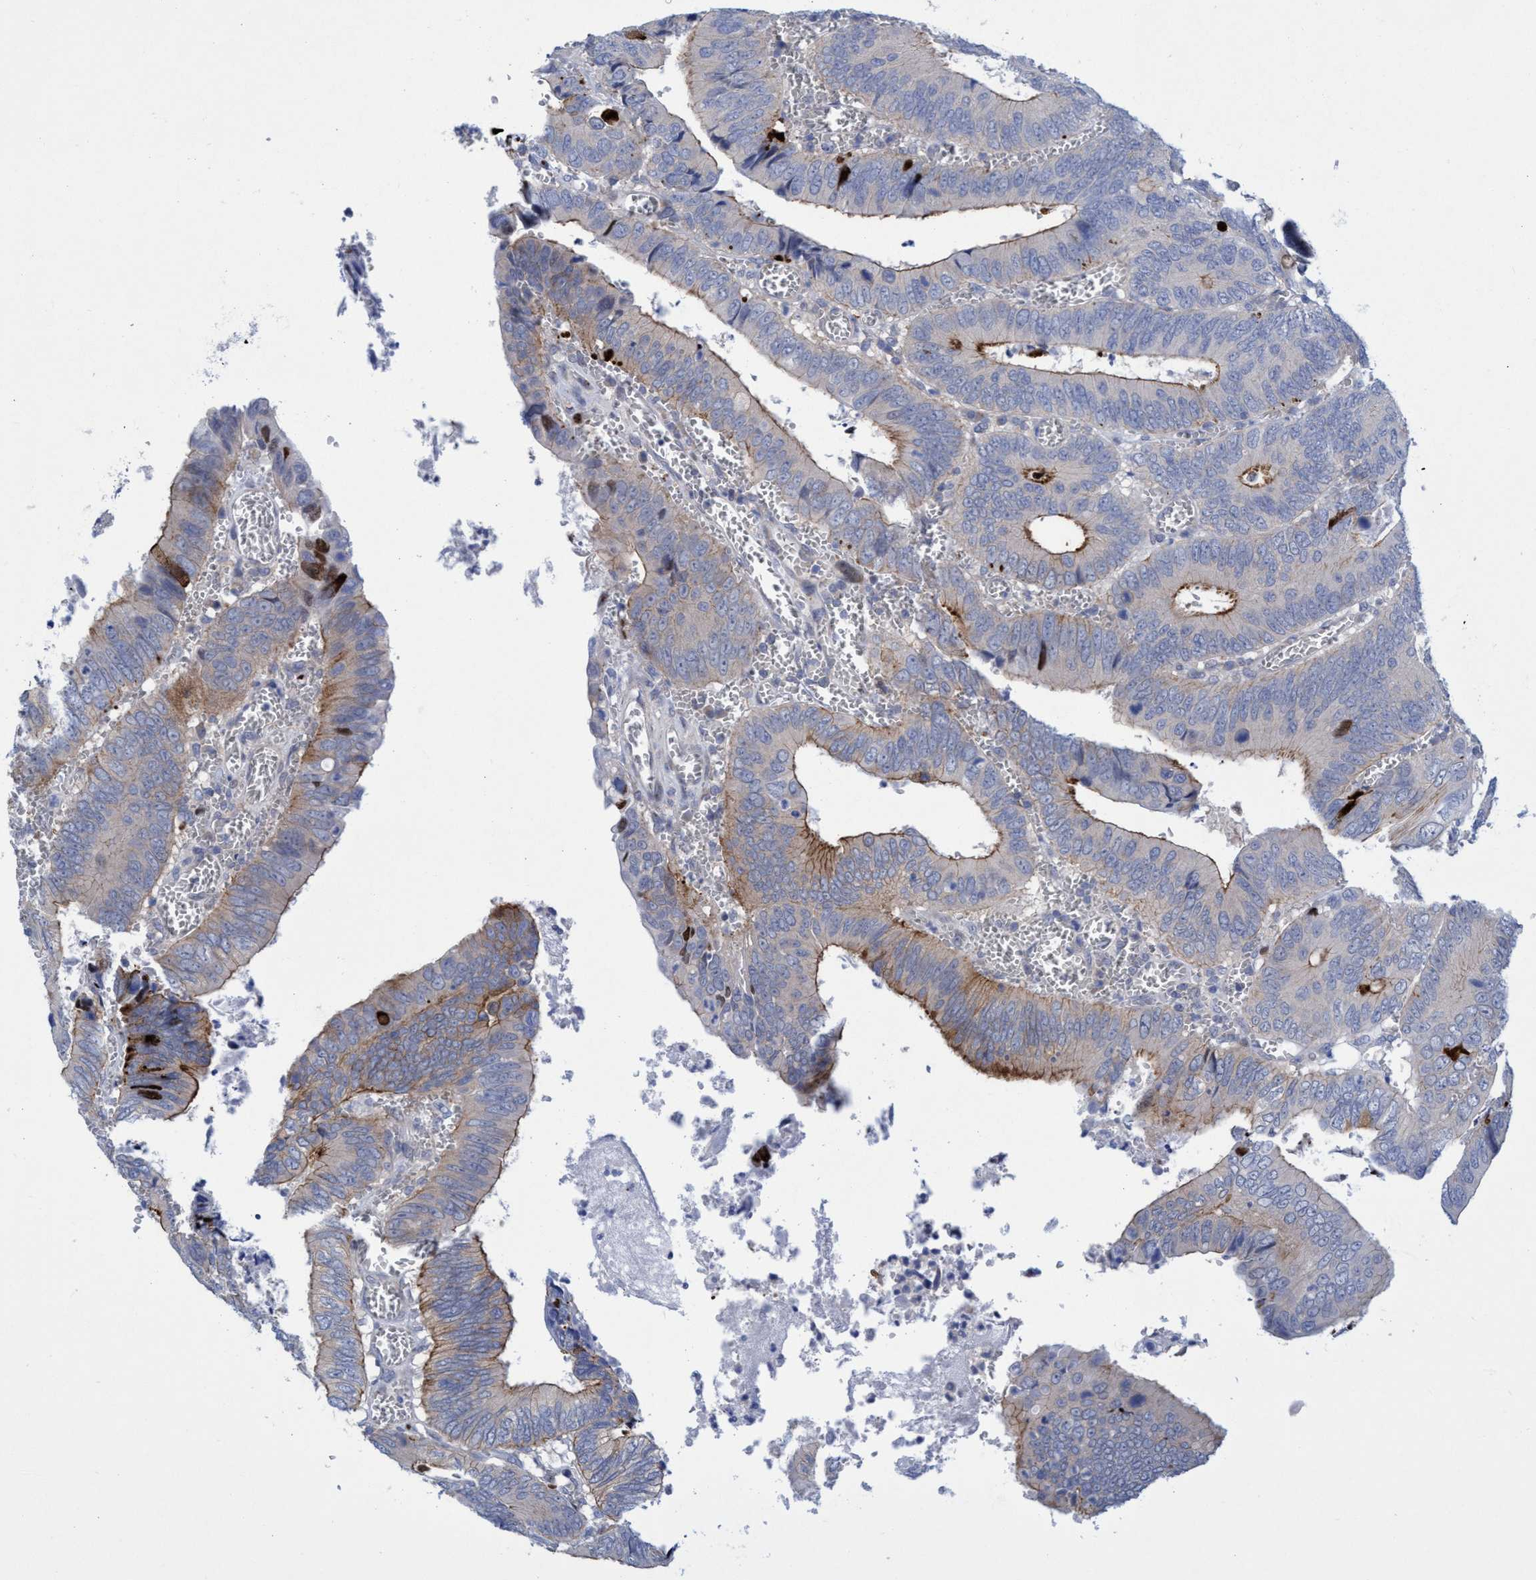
{"staining": {"intensity": "moderate", "quantity": "25%-75%", "location": "cytoplasmic/membranous"}, "tissue": "colorectal cancer", "cell_type": "Tumor cells", "image_type": "cancer", "snomed": [{"axis": "morphology", "description": "Inflammation, NOS"}, {"axis": "morphology", "description": "Adenocarcinoma, NOS"}, {"axis": "topography", "description": "Colon"}], "caption": "A medium amount of moderate cytoplasmic/membranous positivity is seen in approximately 25%-75% of tumor cells in colorectal cancer tissue.", "gene": "R3HCC1", "patient": {"sex": "male", "age": 72}}